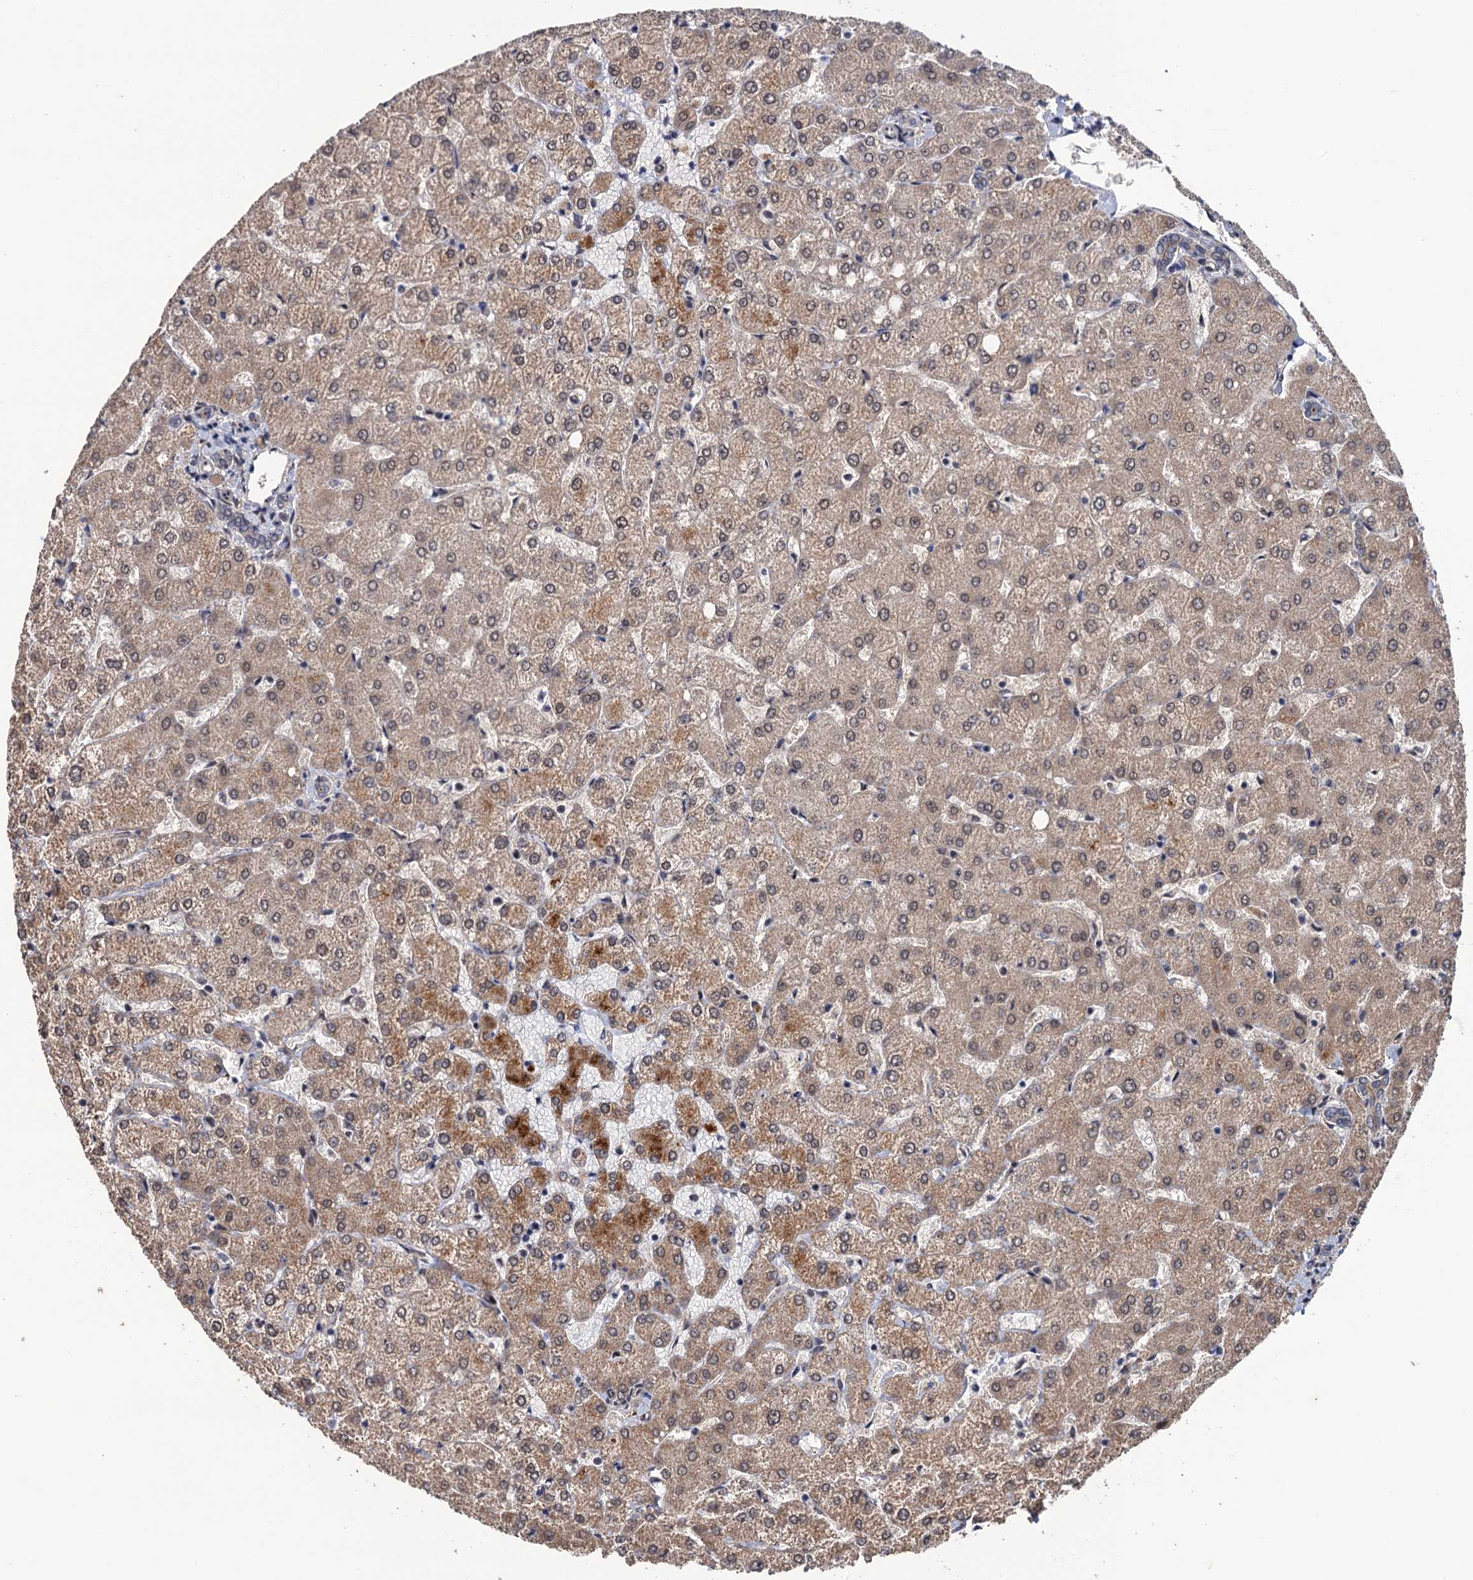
{"staining": {"intensity": "negative", "quantity": "none", "location": "none"}, "tissue": "liver", "cell_type": "Cholangiocytes", "image_type": "normal", "snomed": [{"axis": "morphology", "description": "Normal tissue, NOS"}, {"axis": "topography", "description": "Liver"}], "caption": "Immunohistochemistry (IHC) image of unremarkable liver: liver stained with DAB (3,3'-diaminobenzidine) reveals no significant protein staining in cholangiocytes. Brightfield microscopy of immunohistochemistry (IHC) stained with DAB (3,3'-diaminobenzidine) (brown) and hematoxylin (blue), captured at high magnification.", "gene": "LRRC63", "patient": {"sex": "female", "age": 54}}